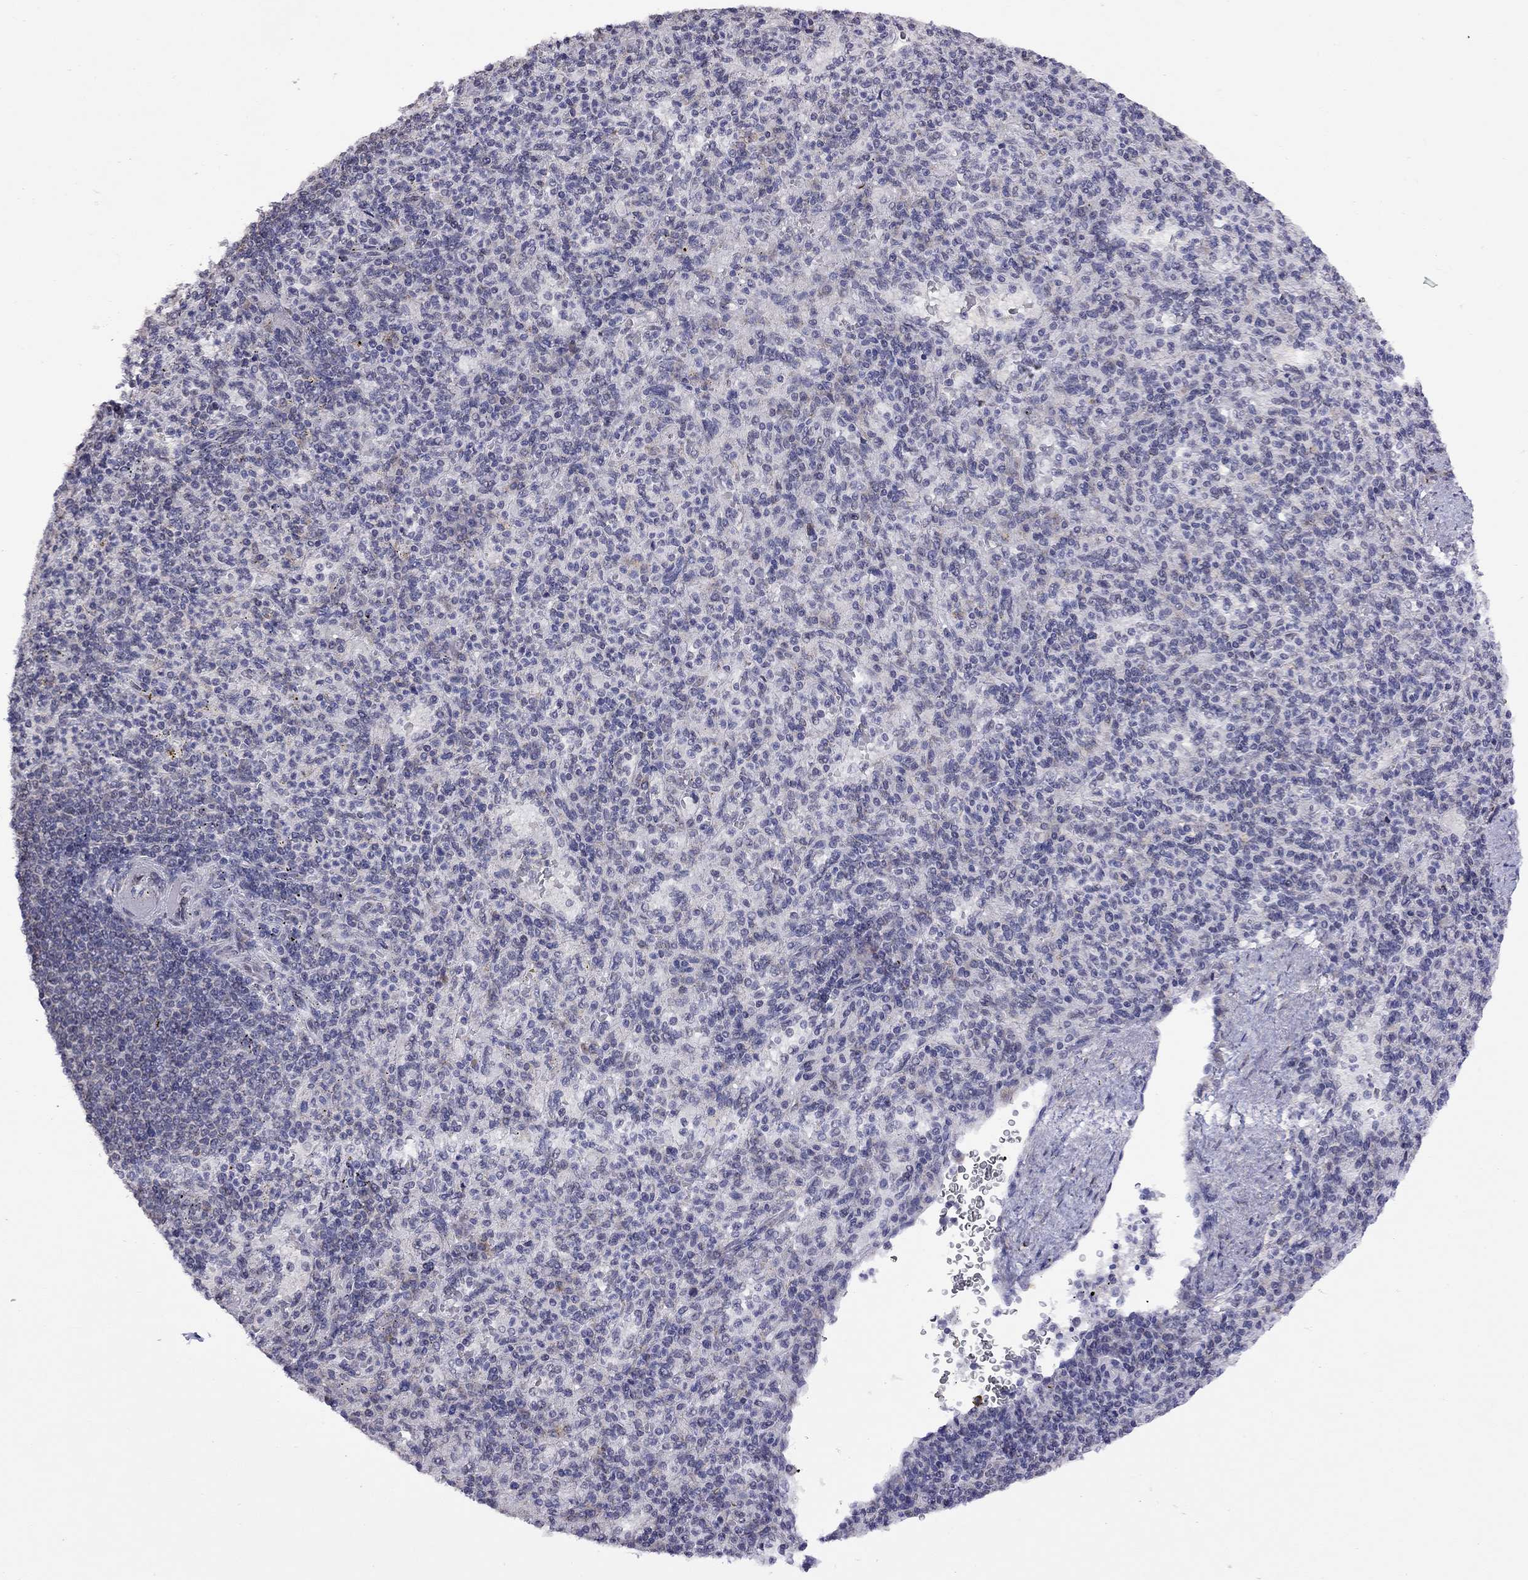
{"staining": {"intensity": "negative", "quantity": "none", "location": "none"}, "tissue": "spleen", "cell_type": "Cells in red pulp", "image_type": "normal", "snomed": [{"axis": "morphology", "description": "Normal tissue, NOS"}, {"axis": "topography", "description": "Spleen"}], "caption": "An immunohistochemistry histopathology image of unremarkable spleen is shown. There is no staining in cells in red pulp of spleen.", "gene": "HES5", "patient": {"sex": "female", "age": 74}}